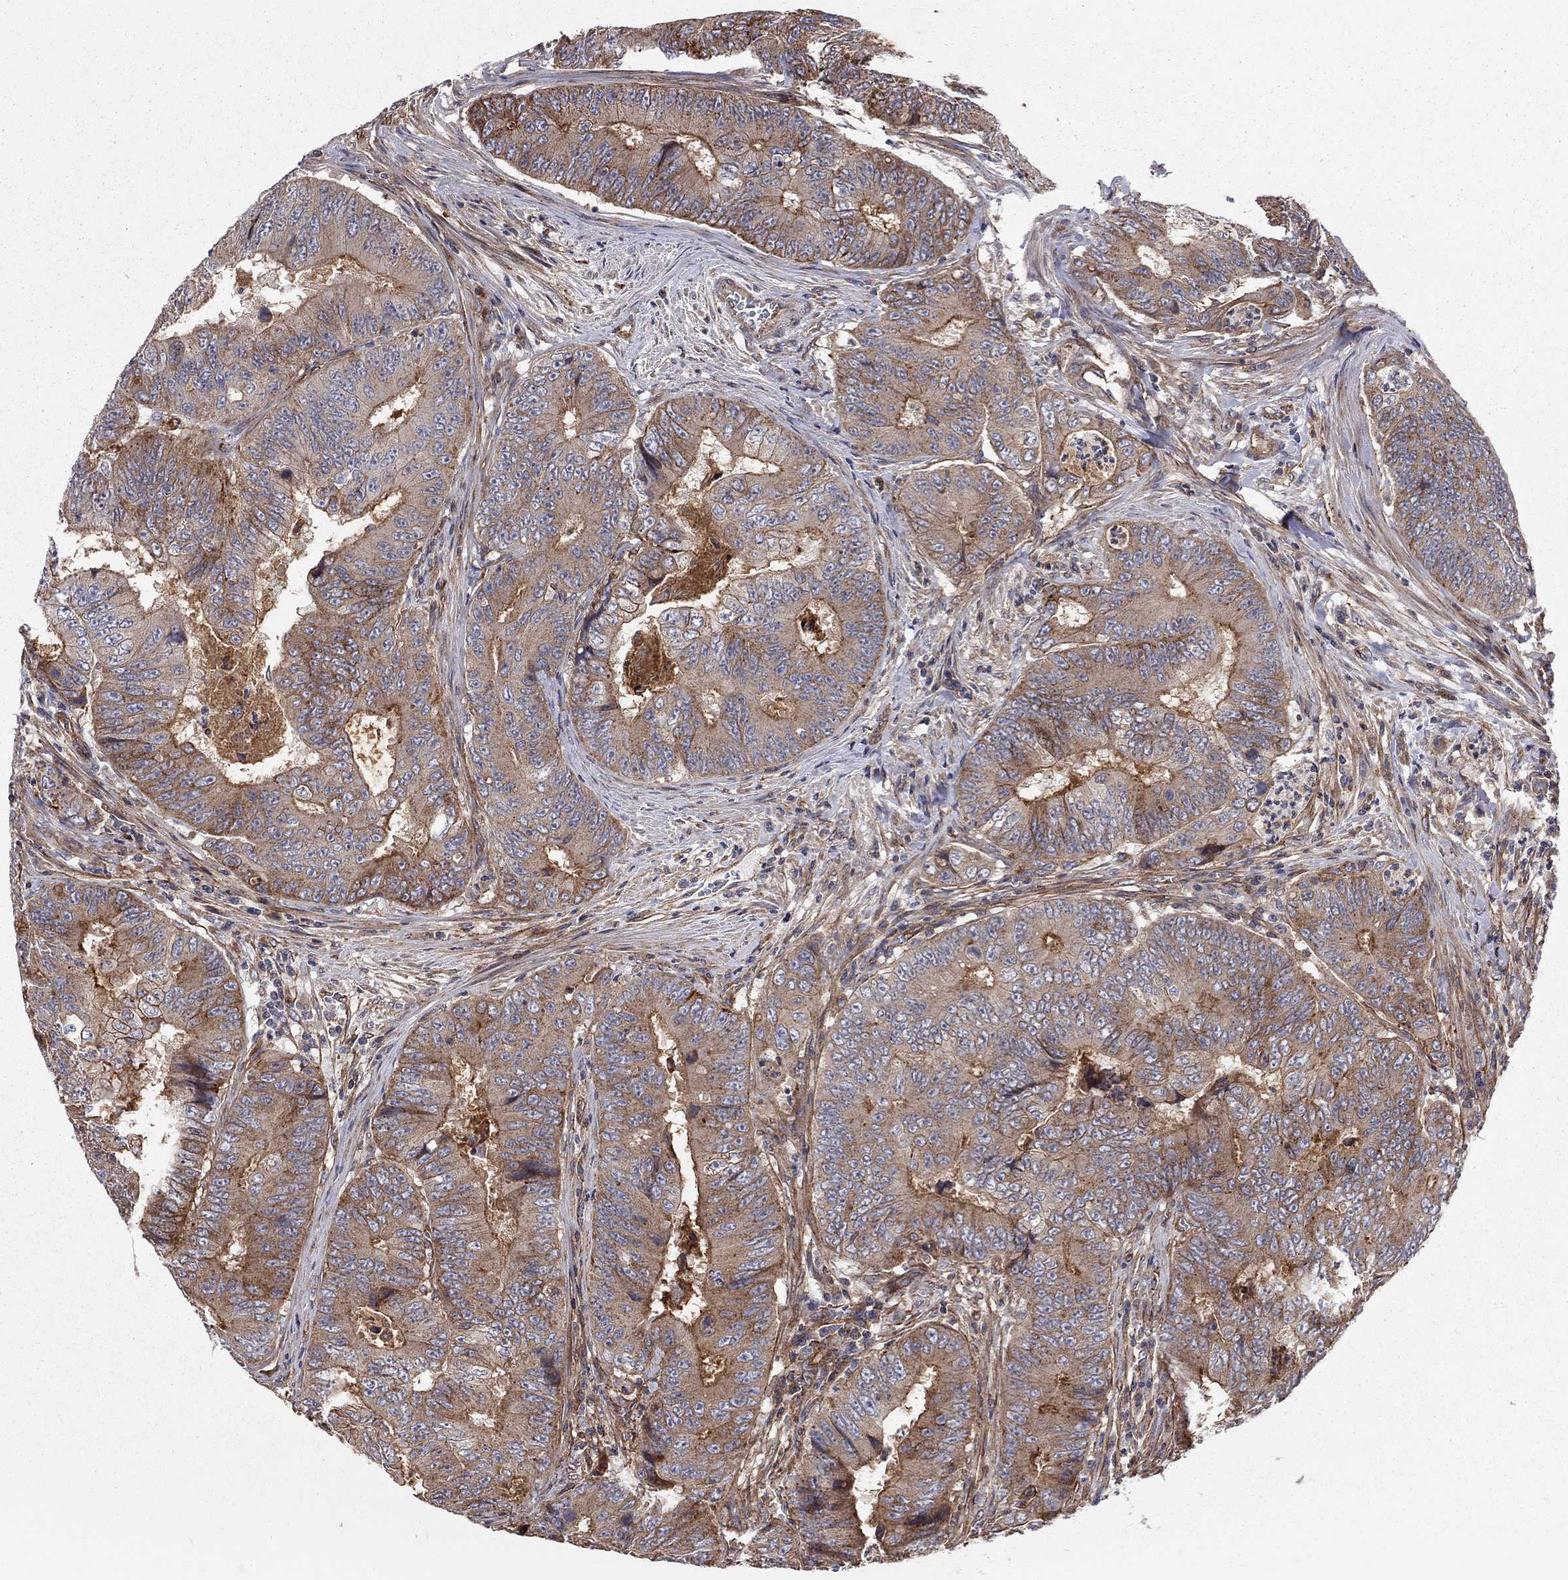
{"staining": {"intensity": "moderate", "quantity": "25%-75%", "location": "cytoplasmic/membranous"}, "tissue": "colorectal cancer", "cell_type": "Tumor cells", "image_type": "cancer", "snomed": [{"axis": "morphology", "description": "Adenocarcinoma, NOS"}, {"axis": "topography", "description": "Colon"}], "caption": "Tumor cells reveal medium levels of moderate cytoplasmic/membranous expression in approximately 25%-75% of cells in colorectal cancer.", "gene": "RASEF", "patient": {"sex": "female", "age": 48}}